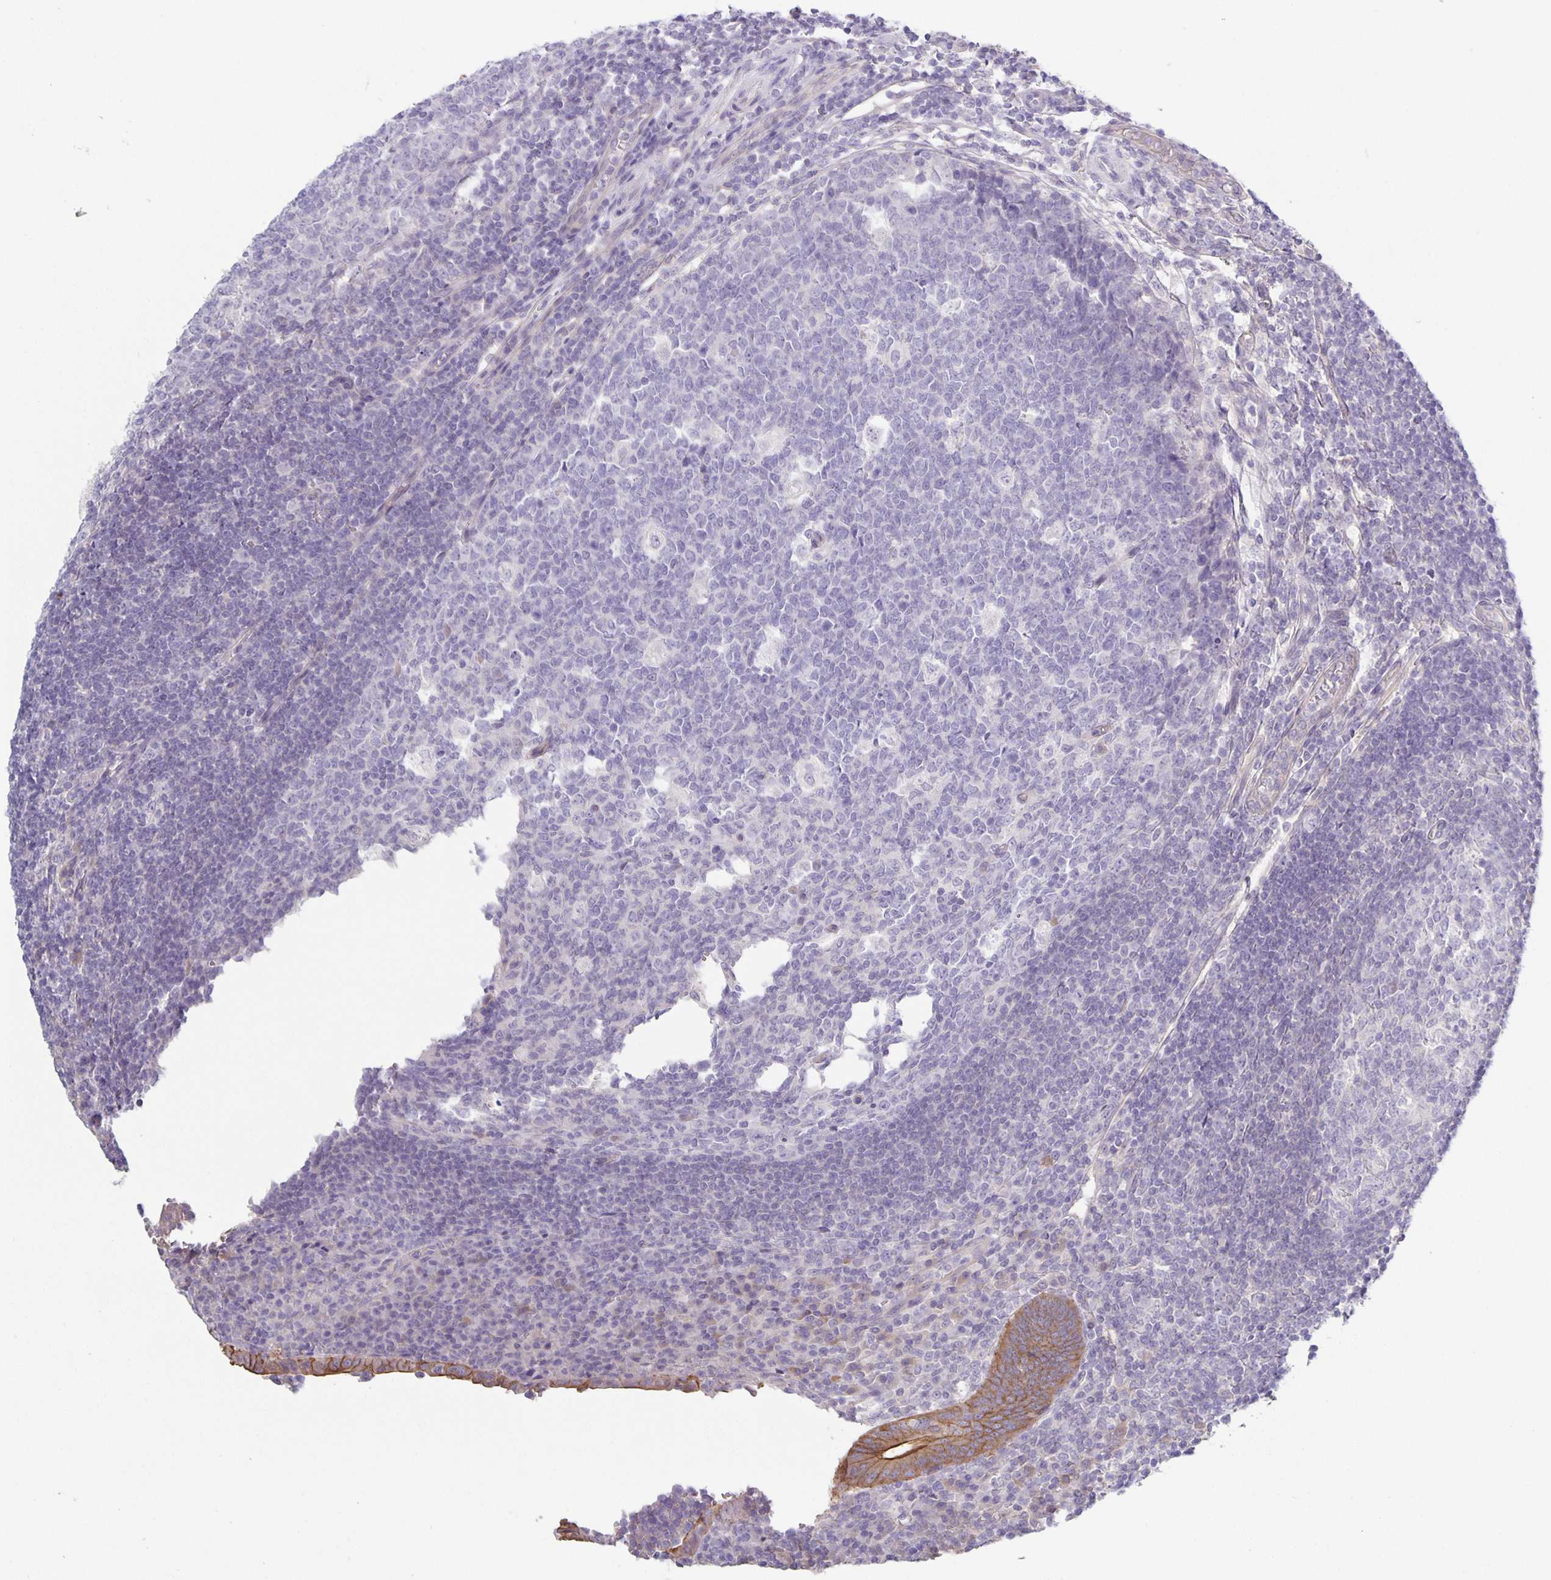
{"staining": {"intensity": "strong", "quantity": ">75%", "location": "cytoplasmic/membranous"}, "tissue": "appendix", "cell_type": "Glandular cells", "image_type": "normal", "snomed": [{"axis": "morphology", "description": "Normal tissue, NOS"}, {"axis": "topography", "description": "Appendix"}], "caption": "DAB immunohistochemical staining of unremarkable human appendix exhibits strong cytoplasmic/membranous protein expression in about >75% of glandular cells. (Stains: DAB (3,3'-diaminobenzidine) in brown, nuclei in blue, Microscopy: brightfield microscopy at high magnification).", "gene": "PTPN3", "patient": {"sex": "male", "age": 18}}